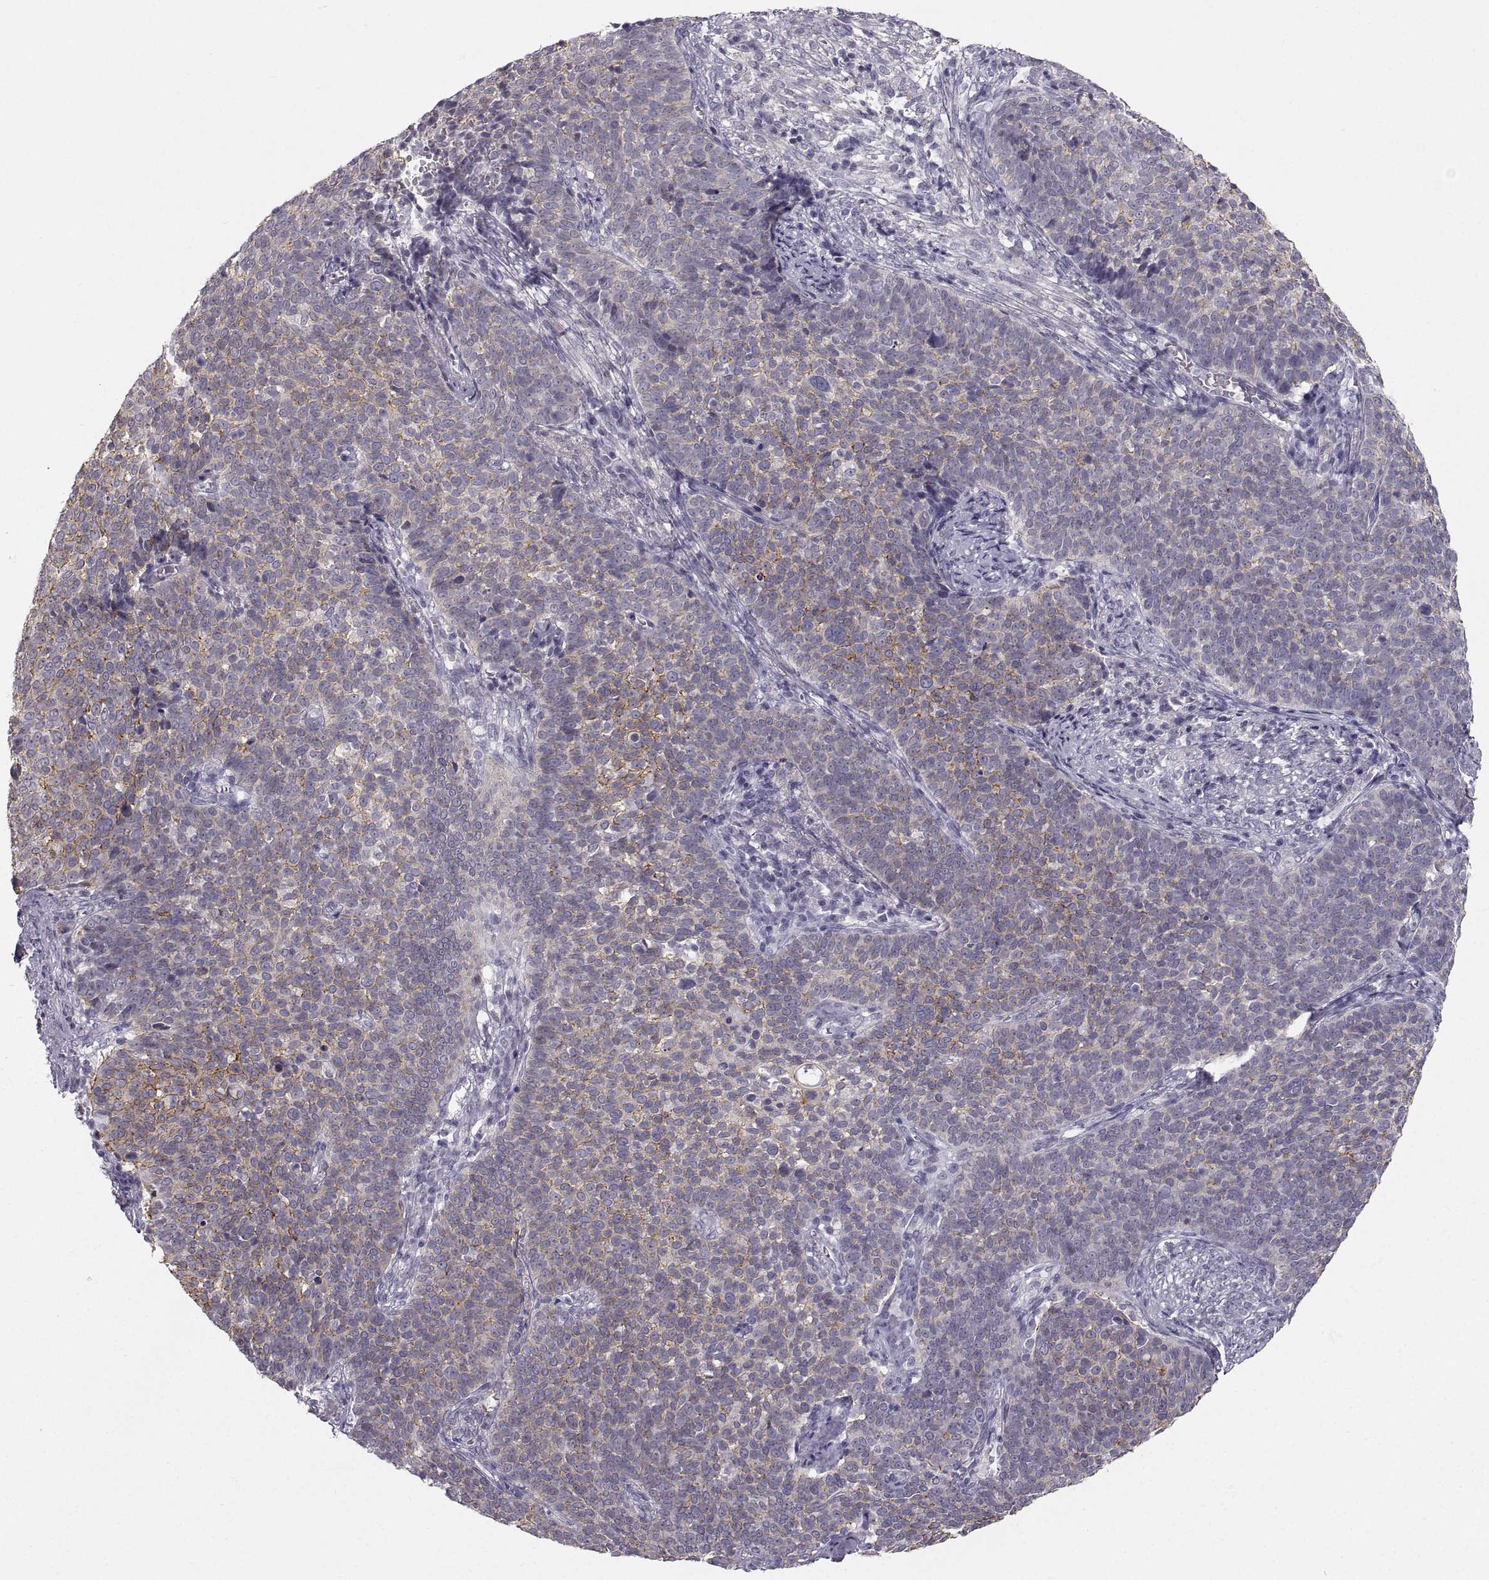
{"staining": {"intensity": "strong", "quantity": "25%-75%", "location": "cytoplasmic/membranous"}, "tissue": "cervical cancer", "cell_type": "Tumor cells", "image_type": "cancer", "snomed": [{"axis": "morphology", "description": "Squamous cell carcinoma, NOS"}, {"axis": "topography", "description": "Cervix"}], "caption": "Strong cytoplasmic/membranous positivity for a protein is present in about 25%-75% of tumor cells of cervical cancer using immunohistochemistry.", "gene": "ZNF185", "patient": {"sex": "female", "age": 39}}